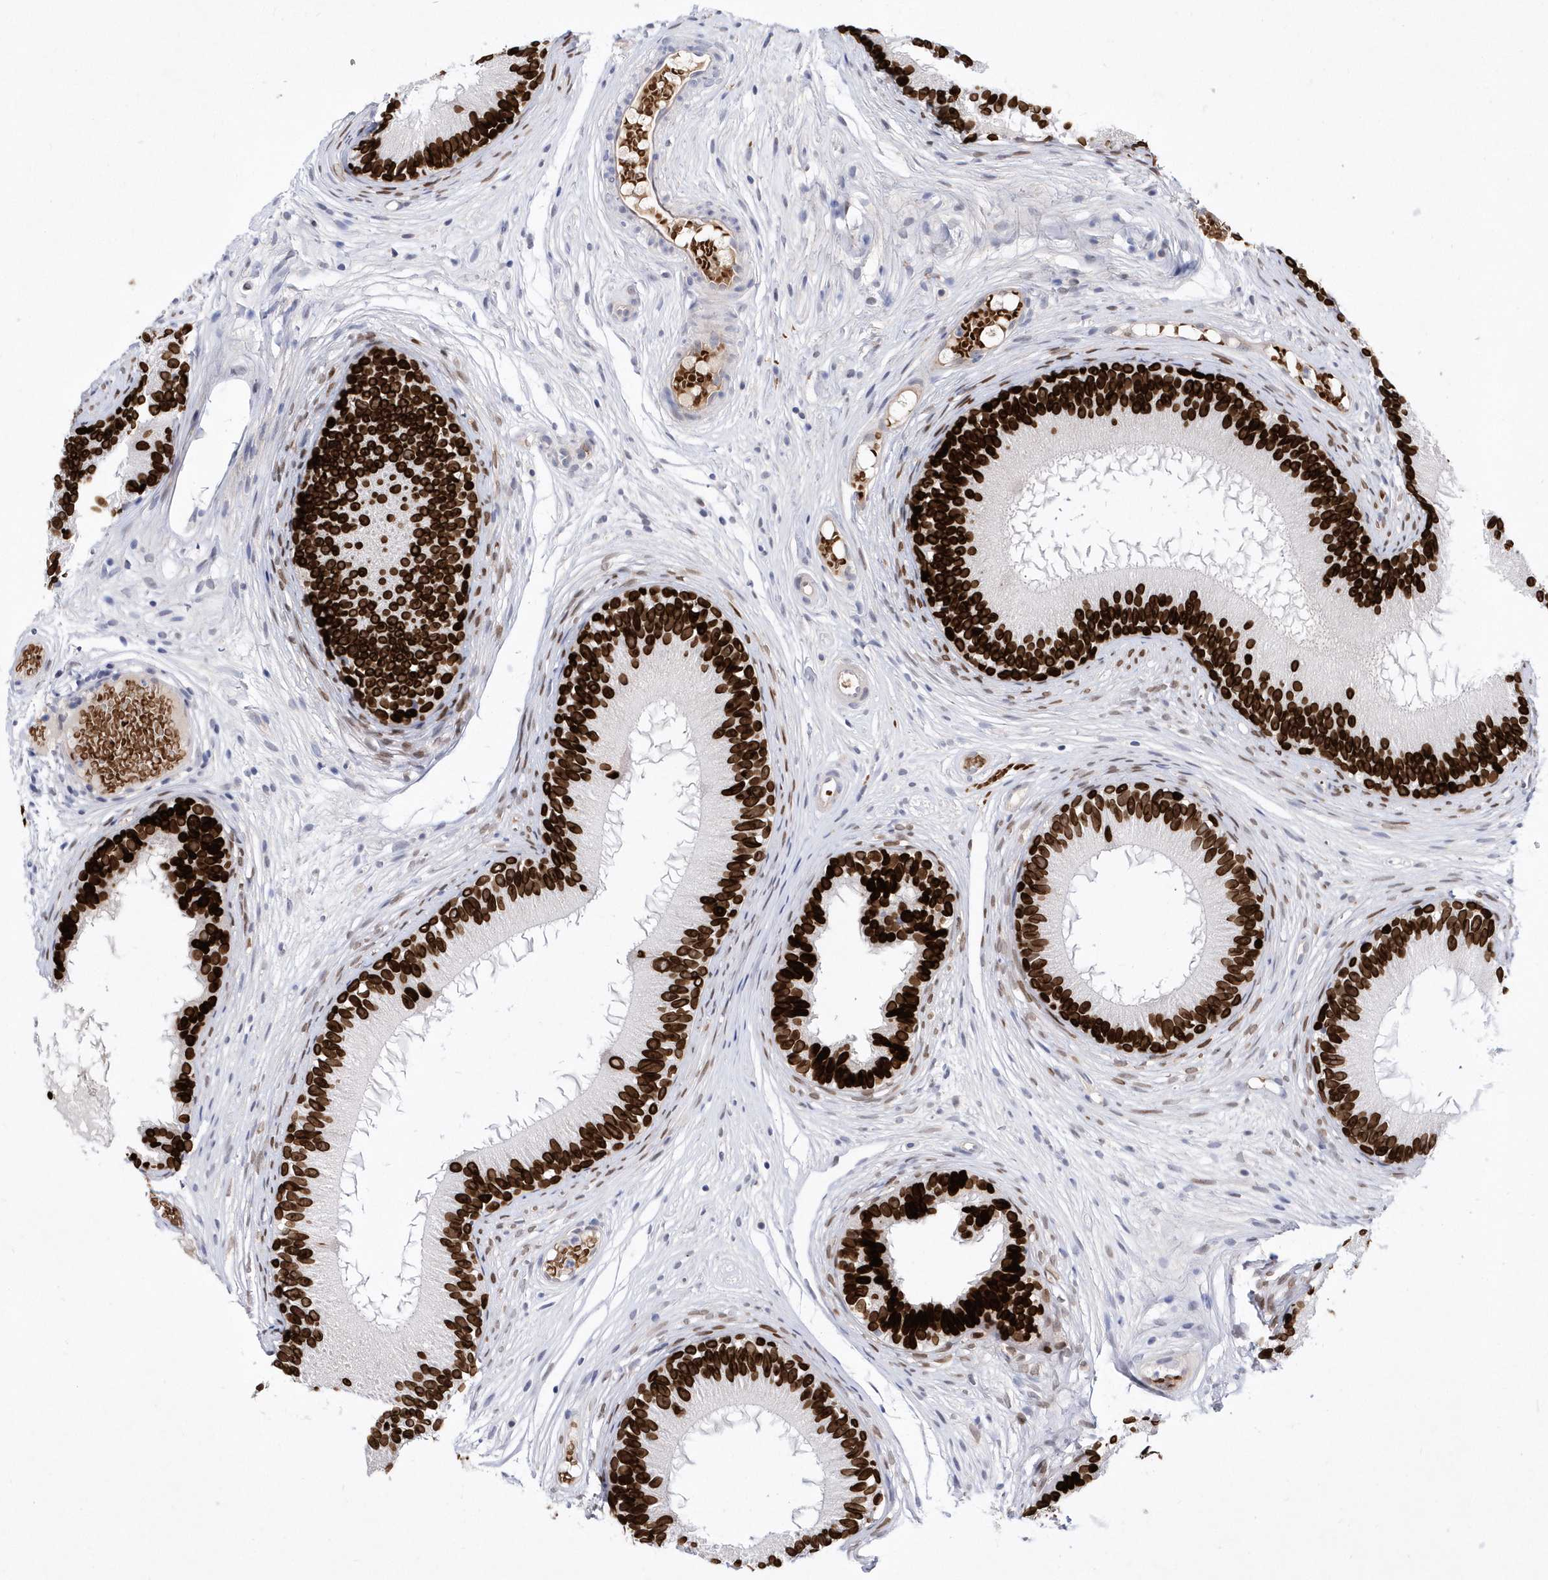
{"staining": {"intensity": "strong", "quantity": ">75%", "location": "nuclear"}, "tissue": "epididymis", "cell_type": "Glandular cells", "image_type": "normal", "snomed": [{"axis": "morphology", "description": "Normal tissue, NOS"}, {"axis": "morphology", "description": "Atrophy, NOS"}, {"axis": "topography", "description": "Testis"}, {"axis": "topography", "description": "Epididymis"}], "caption": "About >75% of glandular cells in benign human epididymis display strong nuclear protein staining as visualized by brown immunohistochemical staining.", "gene": "ZNF875", "patient": {"sex": "male", "age": 18}}